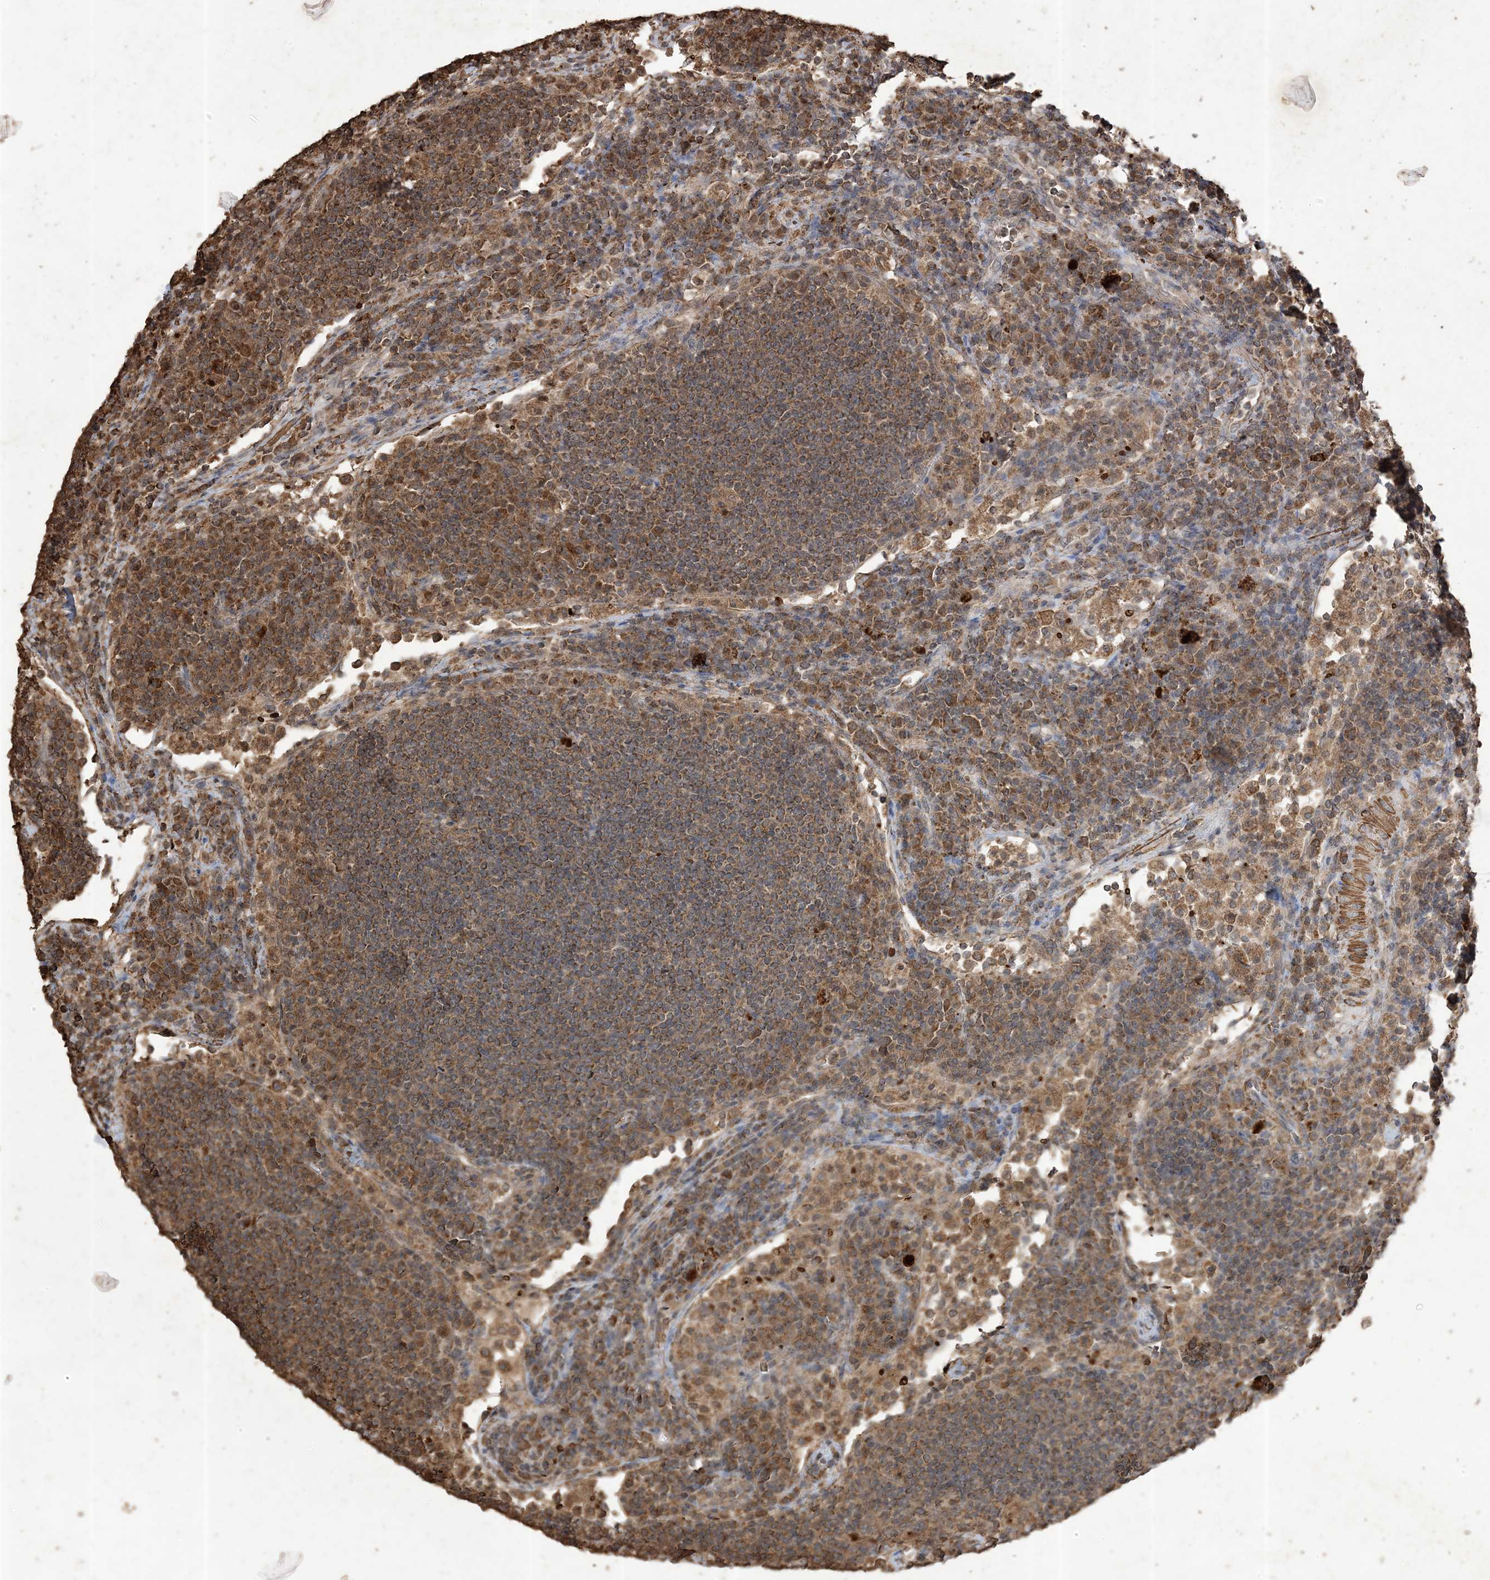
{"staining": {"intensity": "moderate", "quantity": ">75%", "location": "cytoplasmic/membranous"}, "tissue": "lymph node", "cell_type": "Germinal center cells", "image_type": "normal", "snomed": [{"axis": "morphology", "description": "Normal tissue, NOS"}, {"axis": "topography", "description": "Lymph node"}], "caption": "Germinal center cells show moderate cytoplasmic/membranous expression in approximately >75% of cells in unremarkable lymph node.", "gene": "HPS4", "patient": {"sex": "female", "age": 53}}